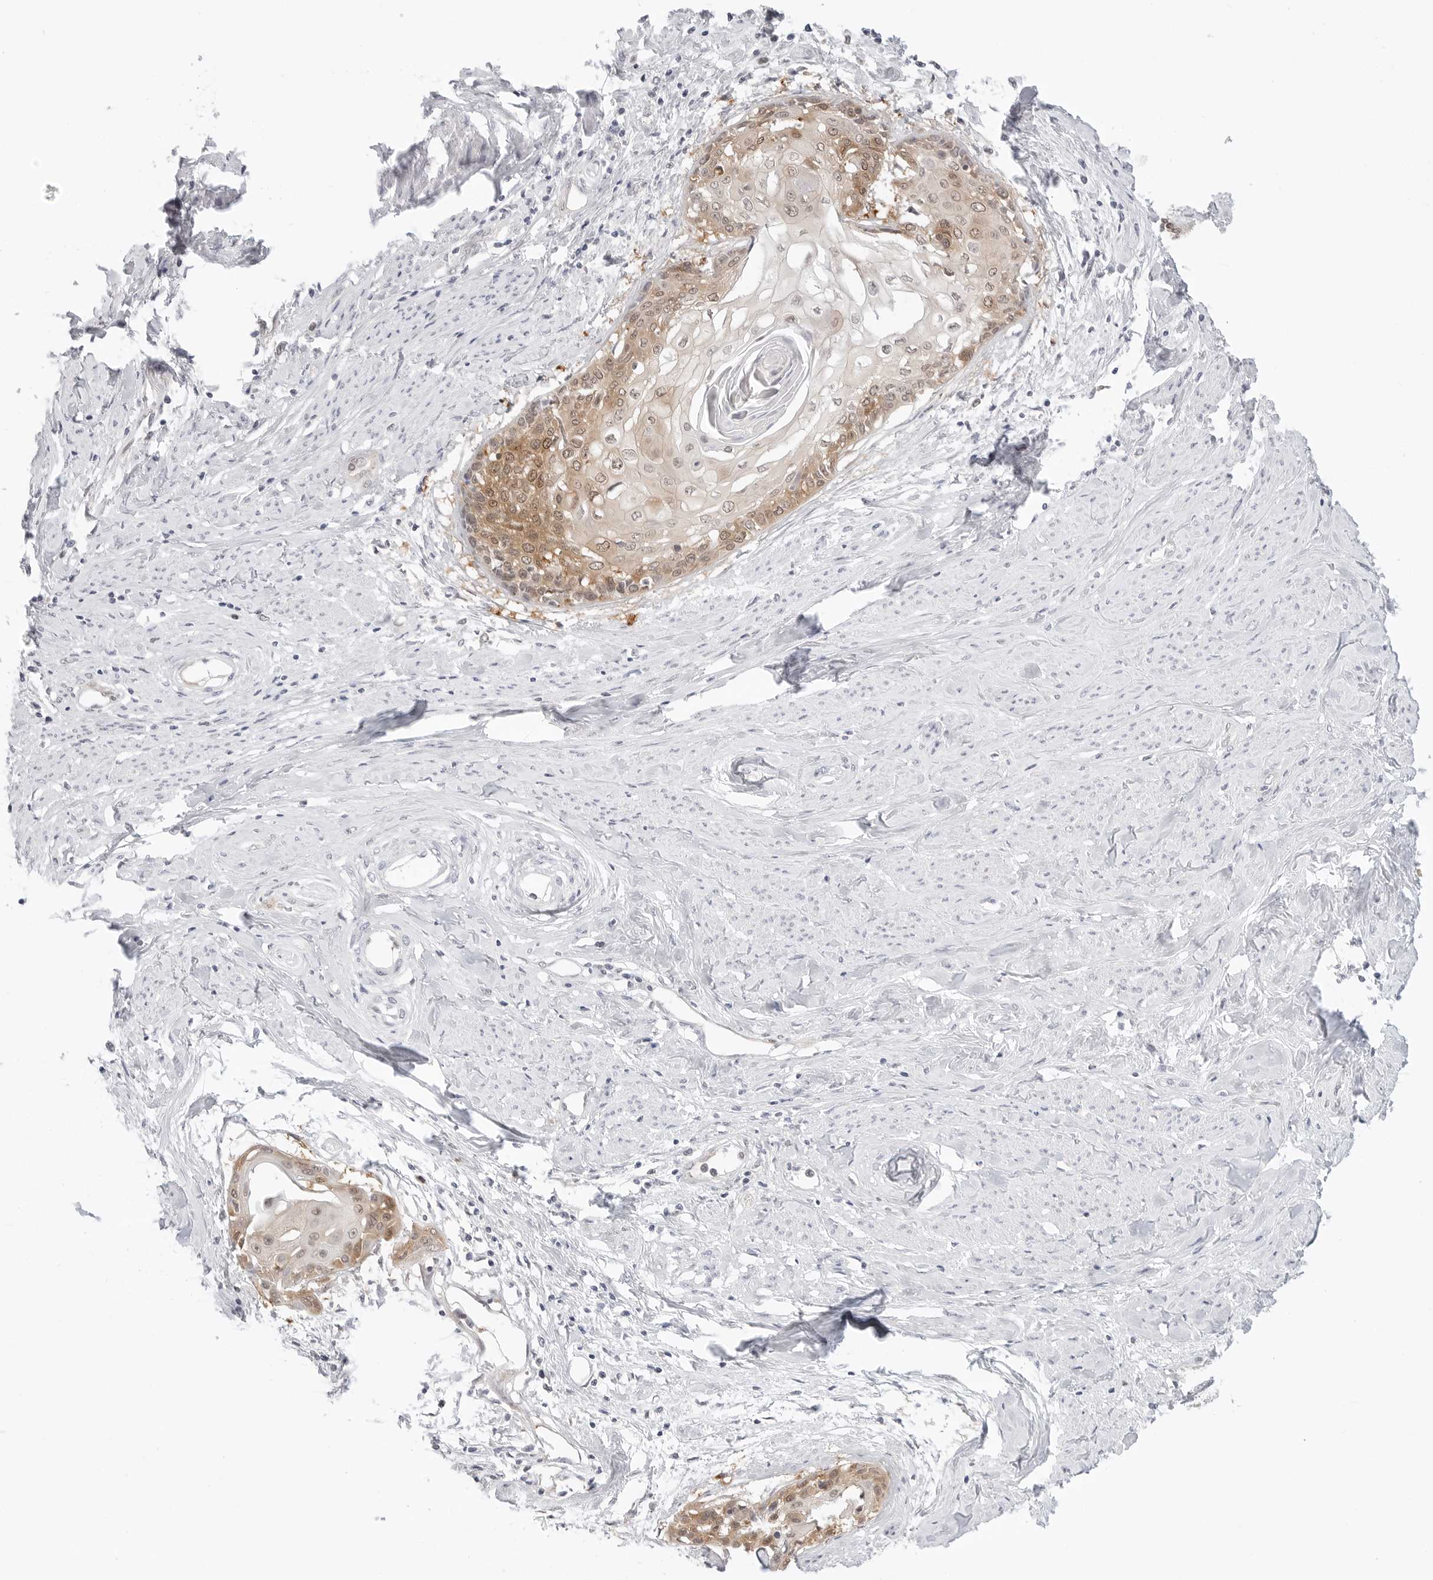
{"staining": {"intensity": "moderate", "quantity": ">75%", "location": "cytoplasmic/membranous,nuclear"}, "tissue": "cervical cancer", "cell_type": "Tumor cells", "image_type": "cancer", "snomed": [{"axis": "morphology", "description": "Squamous cell carcinoma, NOS"}, {"axis": "topography", "description": "Cervix"}], "caption": "Protein staining shows moderate cytoplasmic/membranous and nuclear positivity in approximately >75% of tumor cells in cervical squamous cell carcinoma.", "gene": "NUDC", "patient": {"sex": "female", "age": 57}}